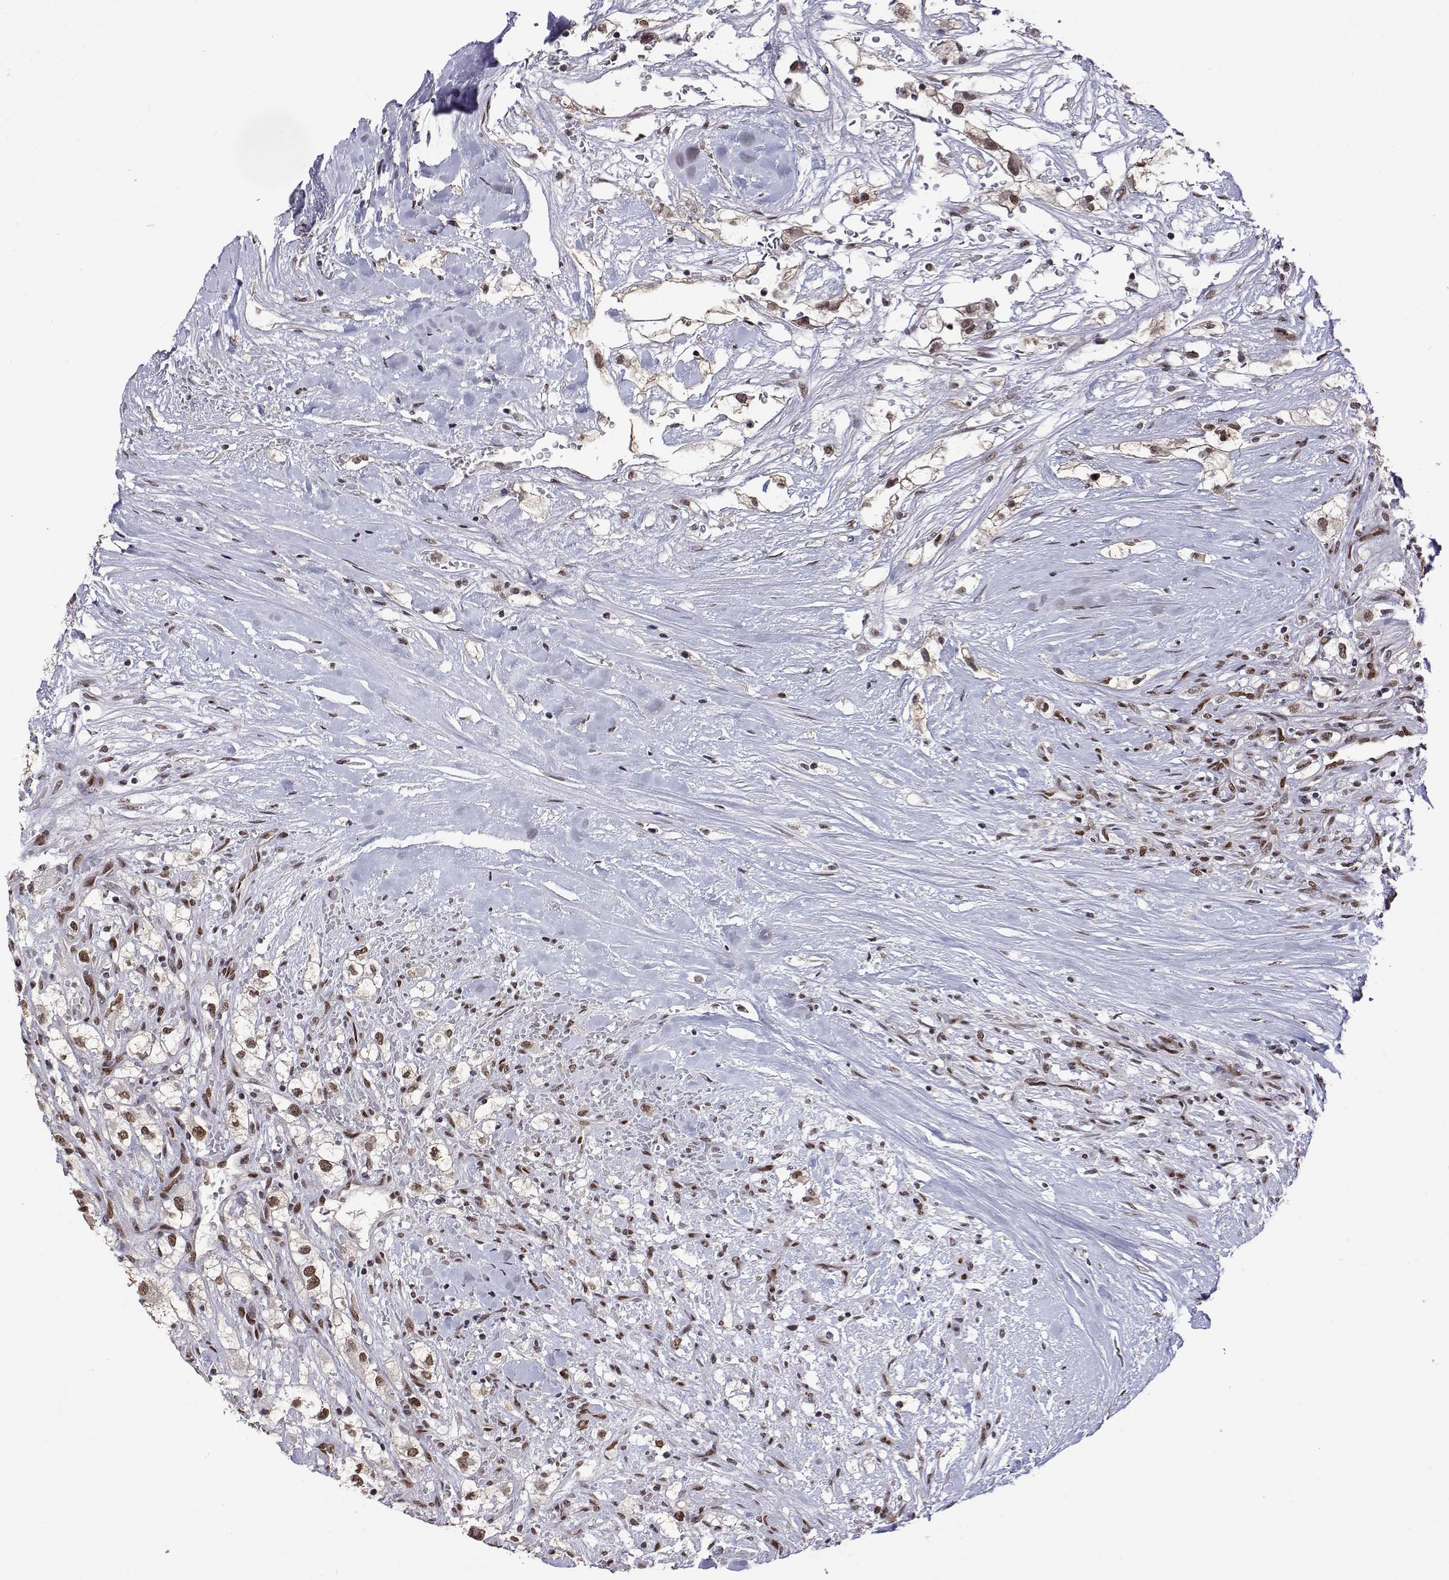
{"staining": {"intensity": "moderate", "quantity": ">75%", "location": "nuclear"}, "tissue": "renal cancer", "cell_type": "Tumor cells", "image_type": "cancer", "snomed": [{"axis": "morphology", "description": "Adenocarcinoma, NOS"}, {"axis": "topography", "description": "Kidney"}], "caption": "This photomicrograph reveals IHC staining of renal cancer (adenocarcinoma), with medium moderate nuclear expression in about >75% of tumor cells.", "gene": "HNRNPA0", "patient": {"sex": "male", "age": 59}}